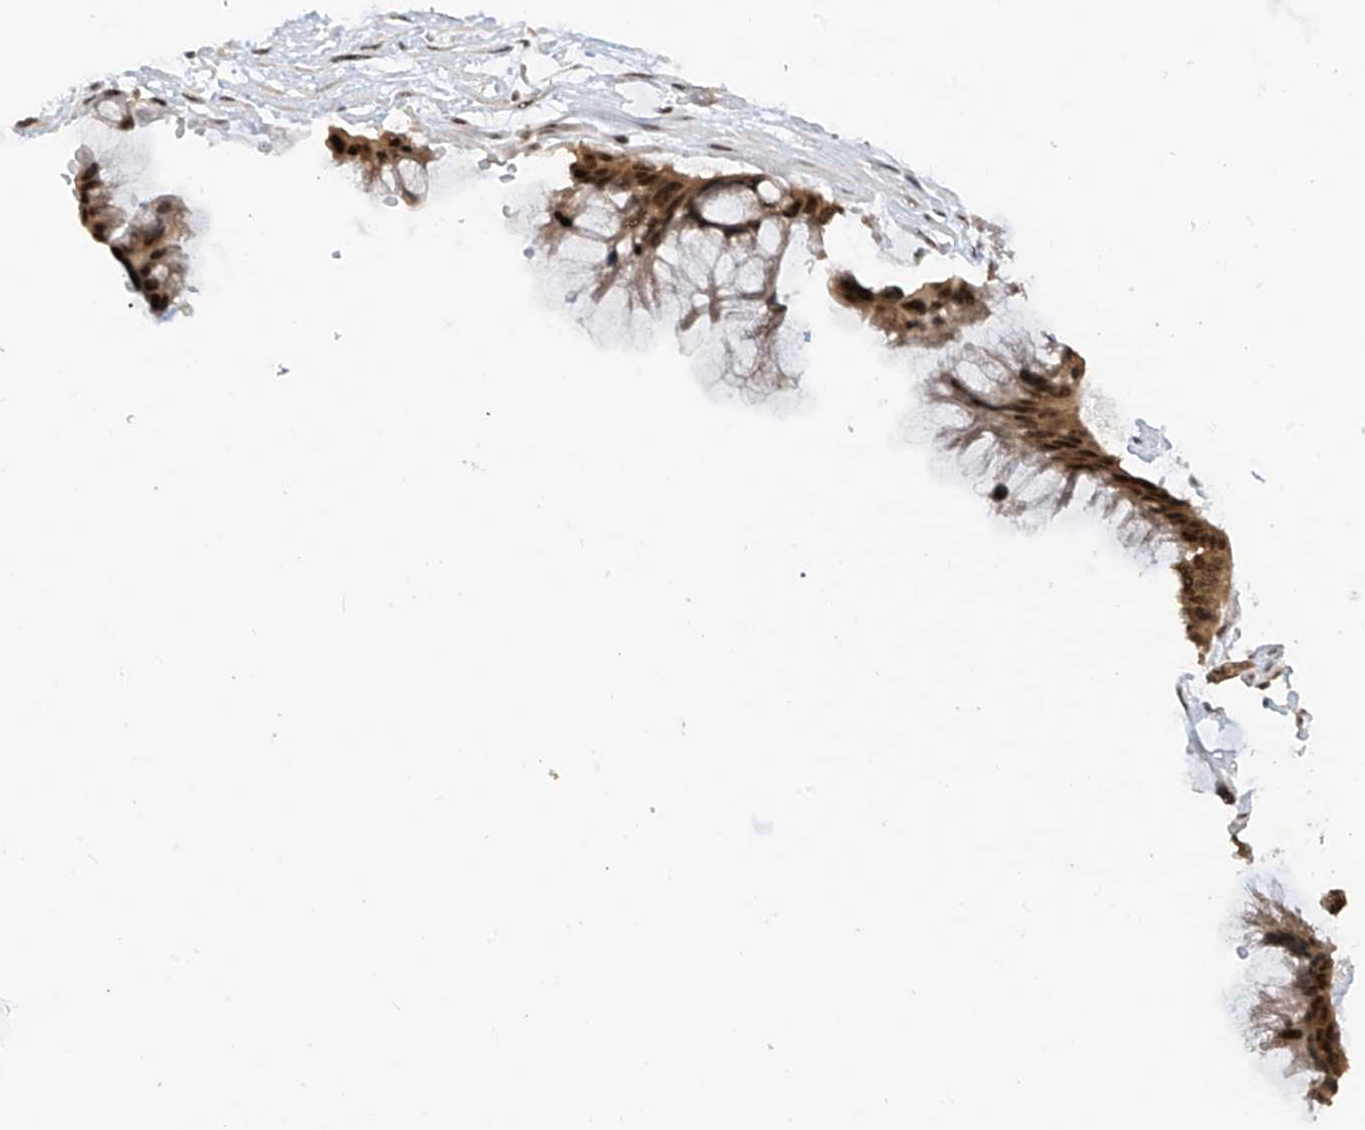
{"staining": {"intensity": "strong", "quantity": ">75%", "location": "cytoplasmic/membranous,nuclear"}, "tissue": "ovarian cancer", "cell_type": "Tumor cells", "image_type": "cancer", "snomed": [{"axis": "morphology", "description": "Cystadenocarcinoma, mucinous, NOS"}, {"axis": "topography", "description": "Ovary"}], "caption": "The micrograph demonstrates staining of mucinous cystadenocarcinoma (ovarian), revealing strong cytoplasmic/membranous and nuclear protein positivity (brown color) within tumor cells.", "gene": "RPAIN", "patient": {"sex": "female", "age": 37}}